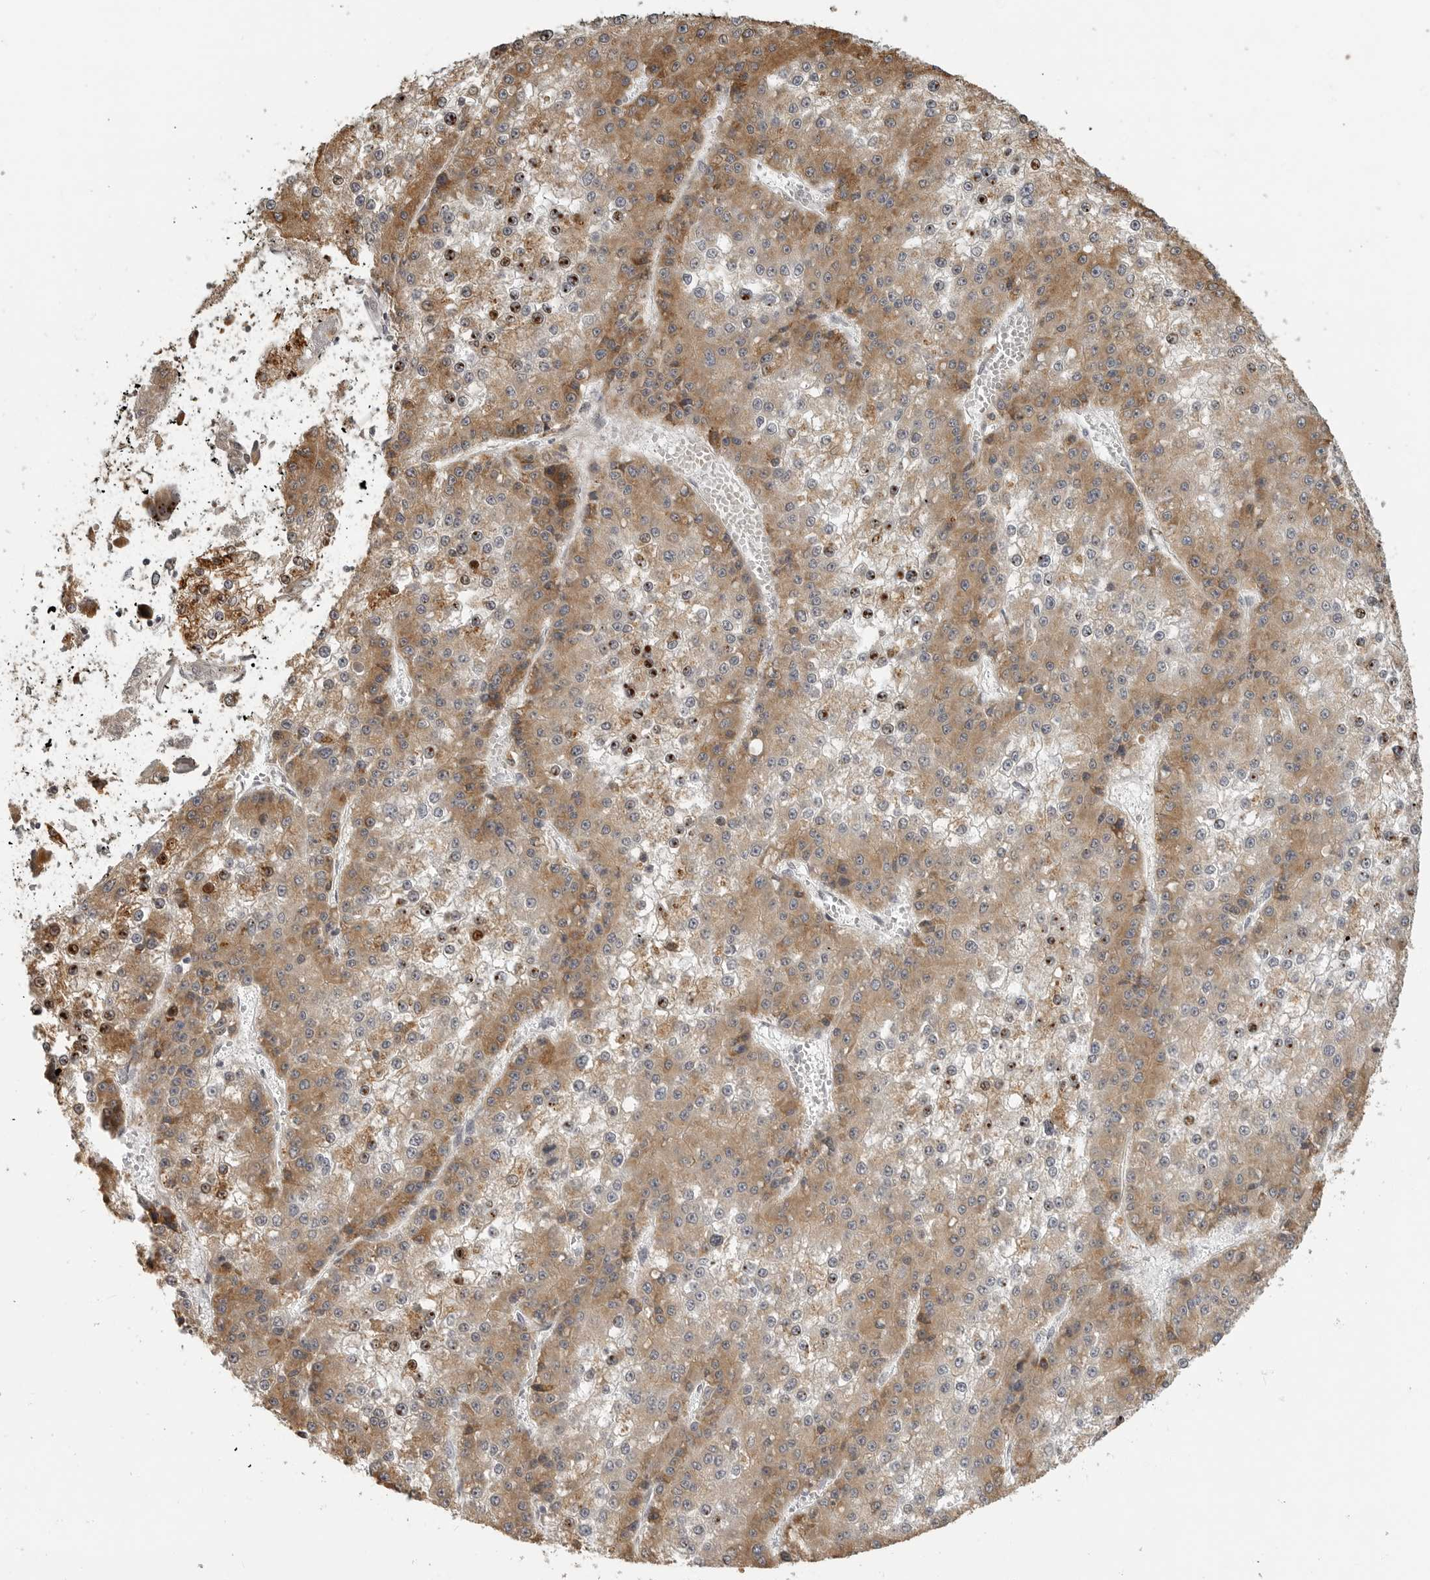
{"staining": {"intensity": "moderate", "quantity": "25%-75%", "location": "cytoplasmic/membranous,nuclear"}, "tissue": "liver cancer", "cell_type": "Tumor cells", "image_type": "cancer", "snomed": [{"axis": "morphology", "description": "Carcinoma, Hepatocellular, NOS"}, {"axis": "topography", "description": "Liver"}], "caption": "DAB immunohistochemical staining of liver hepatocellular carcinoma demonstrates moderate cytoplasmic/membranous and nuclear protein staining in about 25%-75% of tumor cells.", "gene": "IDO1", "patient": {"sex": "female", "age": 73}}